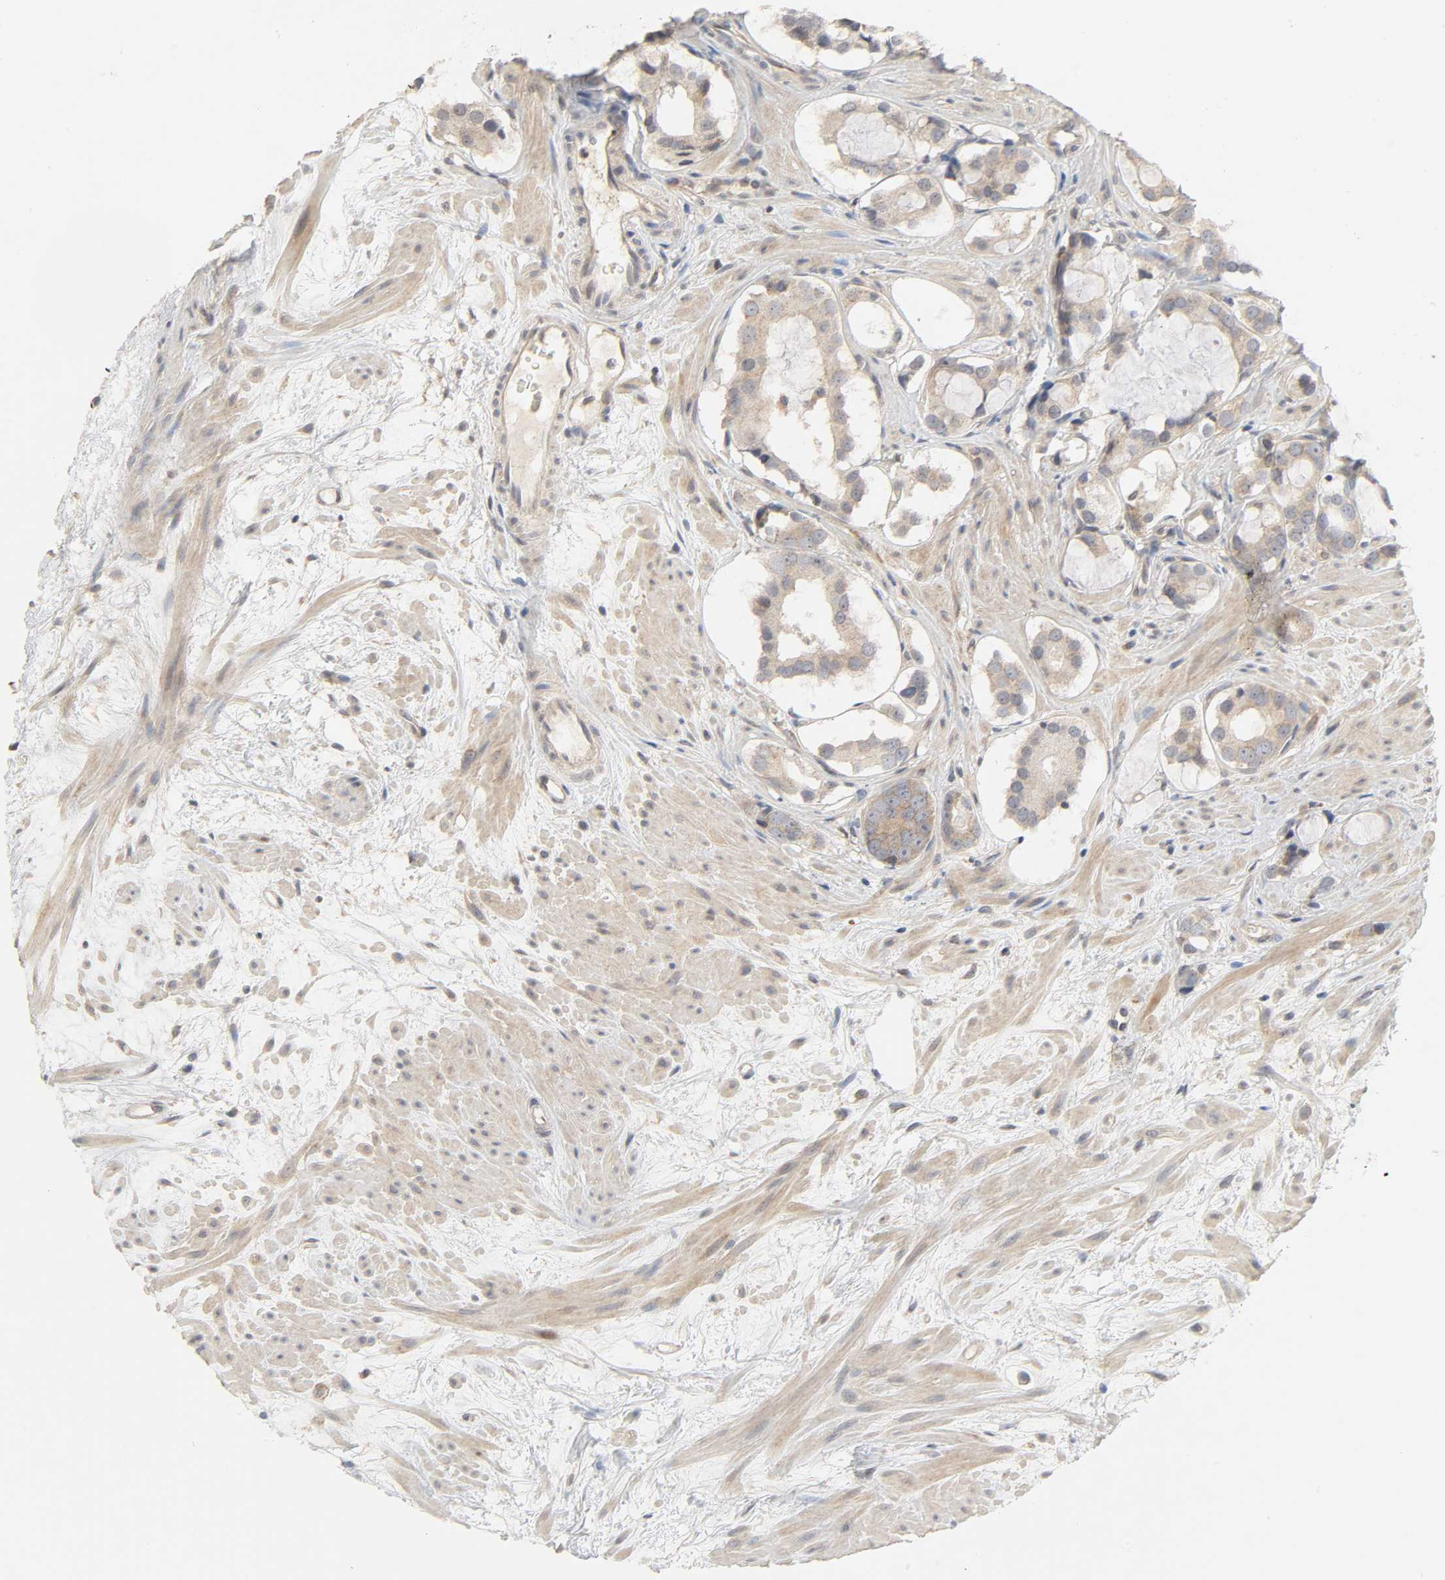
{"staining": {"intensity": "weak", "quantity": ">75%", "location": "cytoplasmic/membranous"}, "tissue": "prostate cancer", "cell_type": "Tumor cells", "image_type": "cancer", "snomed": [{"axis": "morphology", "description": "Adenocarcinoma, Low grade"}, {"axis": "topography", "description": "Prostate"}], "caption": "Protein positivity by immunohistochemistry (IHC) exhibits weak cytoplasmic/membranous staining in about >75% of tumor cells in prostate low-grade adenocarcinoma.", "gene": "CLEC4E", "patient": {"sex": "male", "age": 57}}